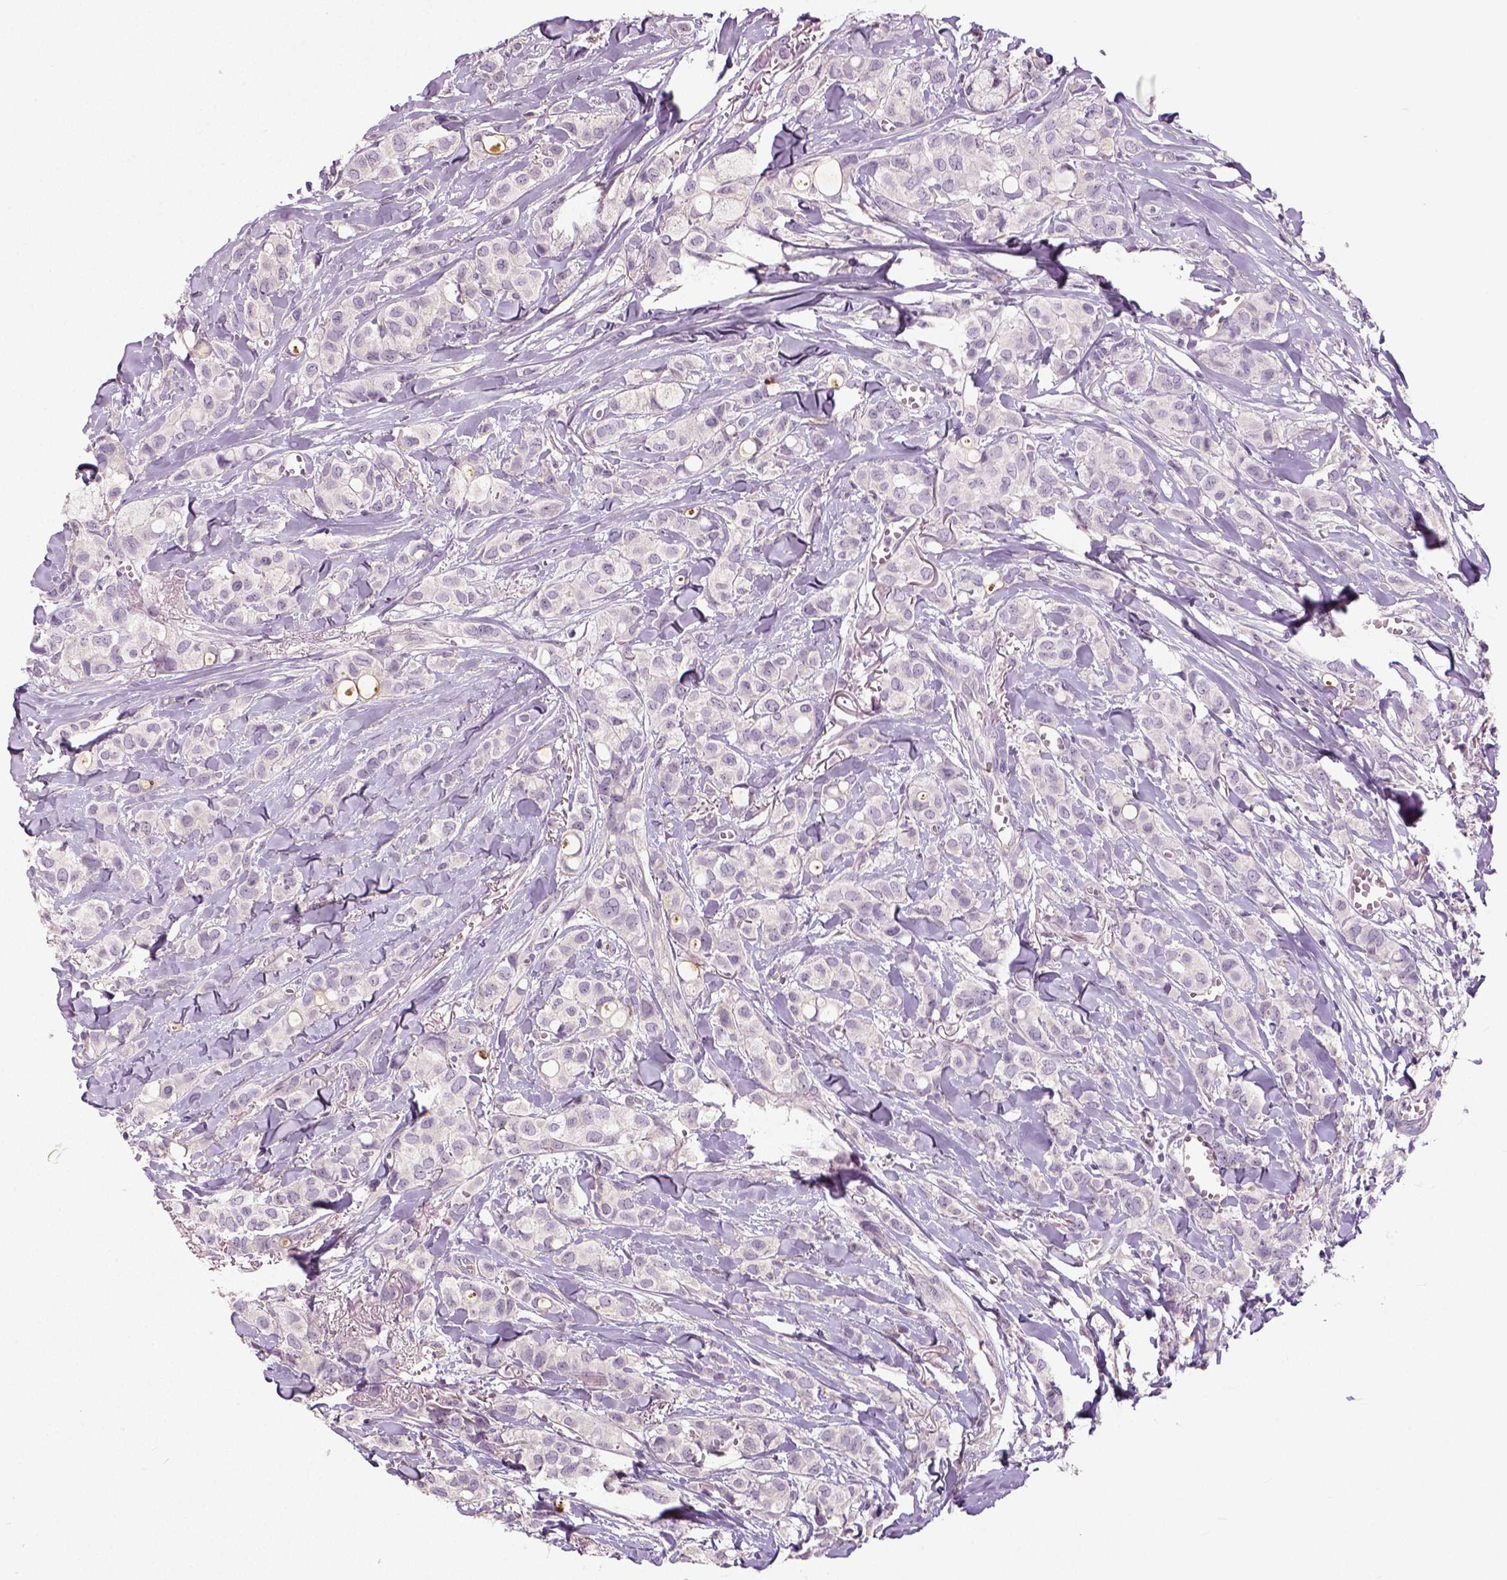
{"staining": {"intensity": "negative", "quantity": "none", "location": "none"}, "tissue": "breast cancer", "cell_type": "Tumor cells", "image_type": "cancer", "snomed": [{"axis": "morphology", "description": "Duct carcinoma"}, {"axis": "topography", "description": "Breast"}], "caption": "A high-resolution histopathology image shows immunohistochemistry staining of breast infiltrating ductal carcinoma, which displays no significant expression in tumor cells.", "gene": "NECAB1", "patient": {"sex": "female", "age": 85}}